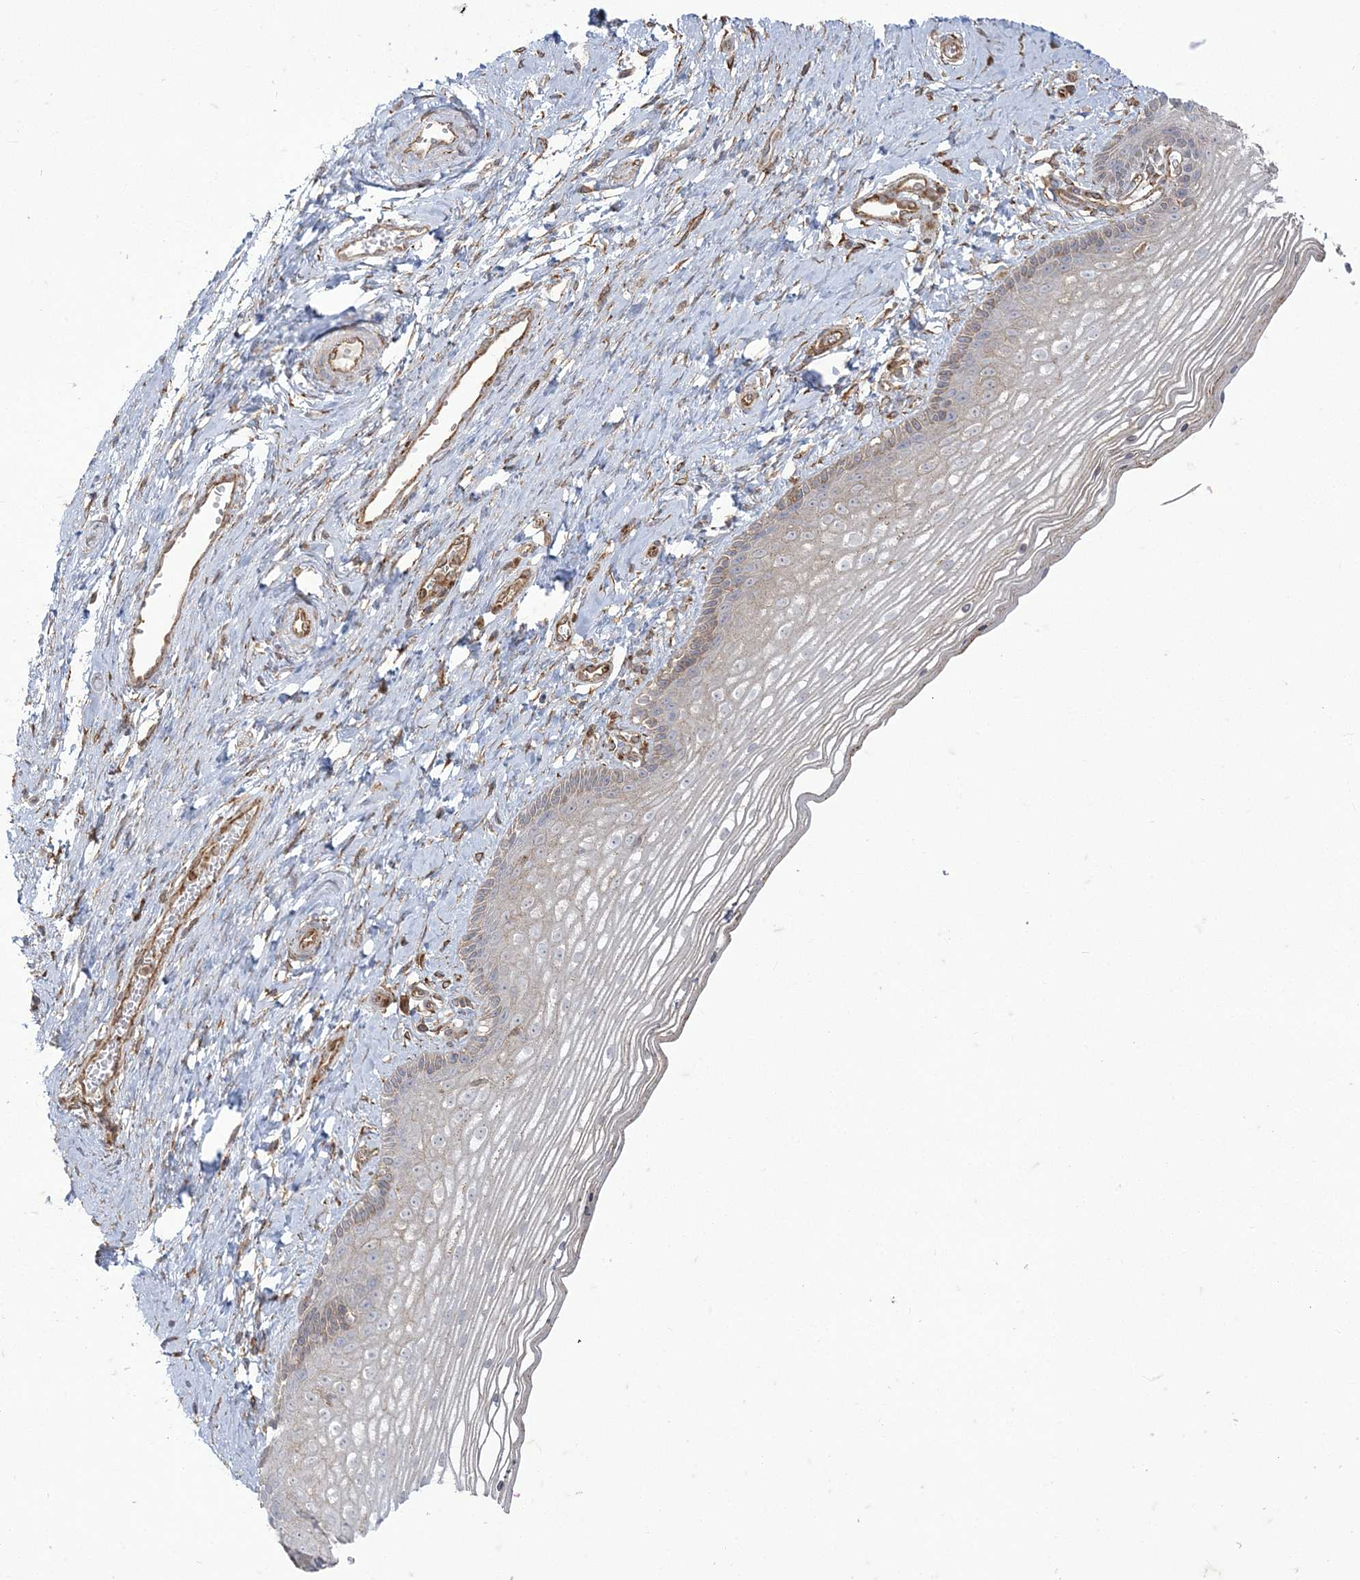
{"staining": {"intensity": "moderate", "quantity": "25%-75%", "location": "cytoplasmic/membranous"}, "tissue": "vagina", "cell_type": "Squamous epithelial cells", "image_type": "normal", "snomed": [{"axis": "morphology", "description": "Normal tissue, NOS"}, {"axis": "topography", "description": "Vagina"}], "caption": "Vagina stained for a protein demonstrates moderate cytoplasmic/membranous positivity in squamous epithelial cells.", "gene": "DERL3", "patient": {"sex": "female", "age": 46}}